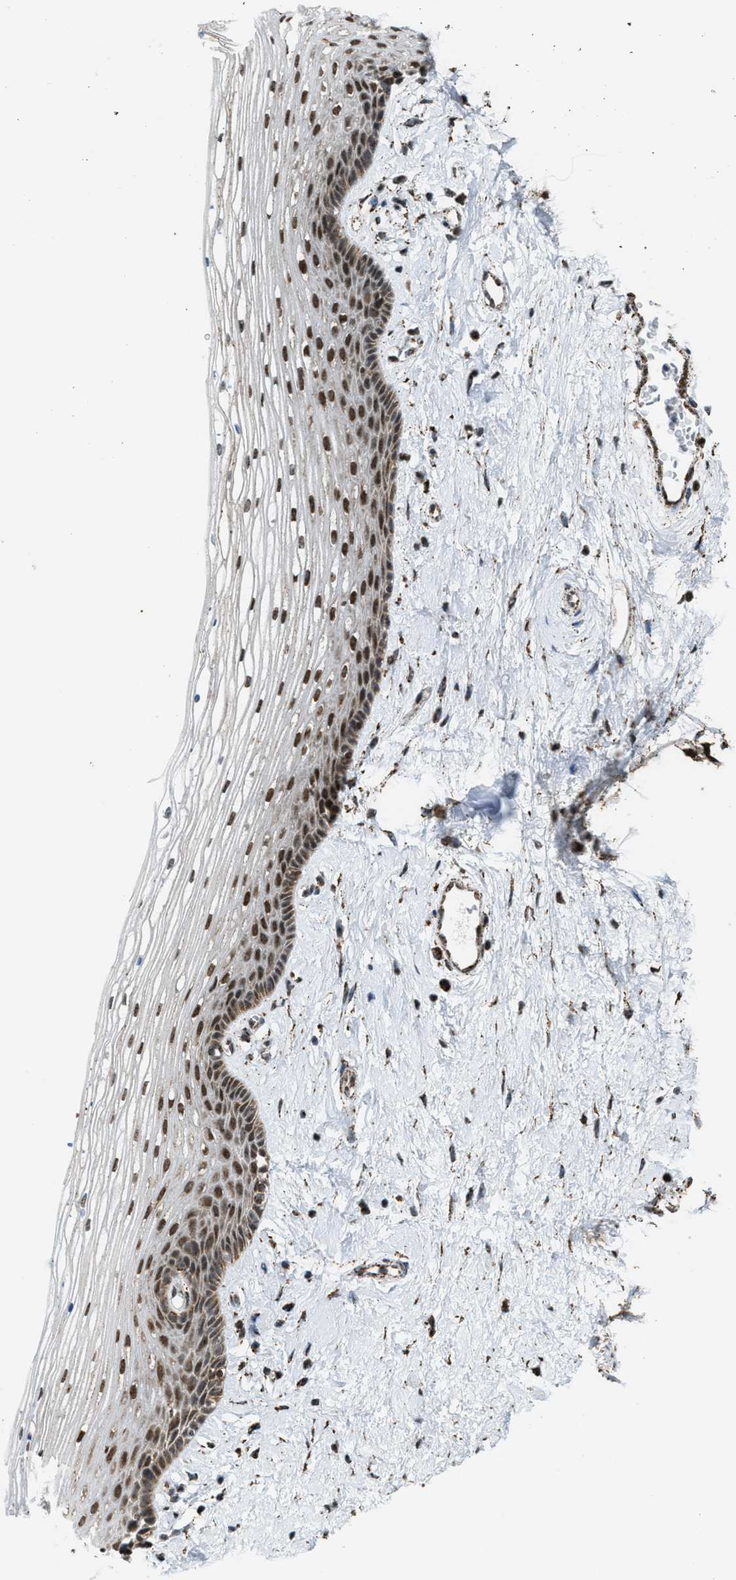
{"staining": {"intensity": "strong", "quantity": ">75%", "location": "nuclear"}, "tissue": "vagina", "cell_type": "Squamous epithelial cells", "image_type": "normal", "snomed": [{"axis": "morphology", "description": "Normal tissue, NOS"}, {"axis": "topography", "description": "Vagina"}], "caption": "Immunohistochemistry (DAB (3,3'-diaminobenzidine)) staining of benign human vagina displays strong nuclear protein staining in approximately >75% of squamous epithelial cells. (DAB (3,3'-diaminobenzidine) = brown stain, brightfield microscopy at high magnification).", "gene": "HIBADH", "patient": {"sex": "female", "age": 46}}